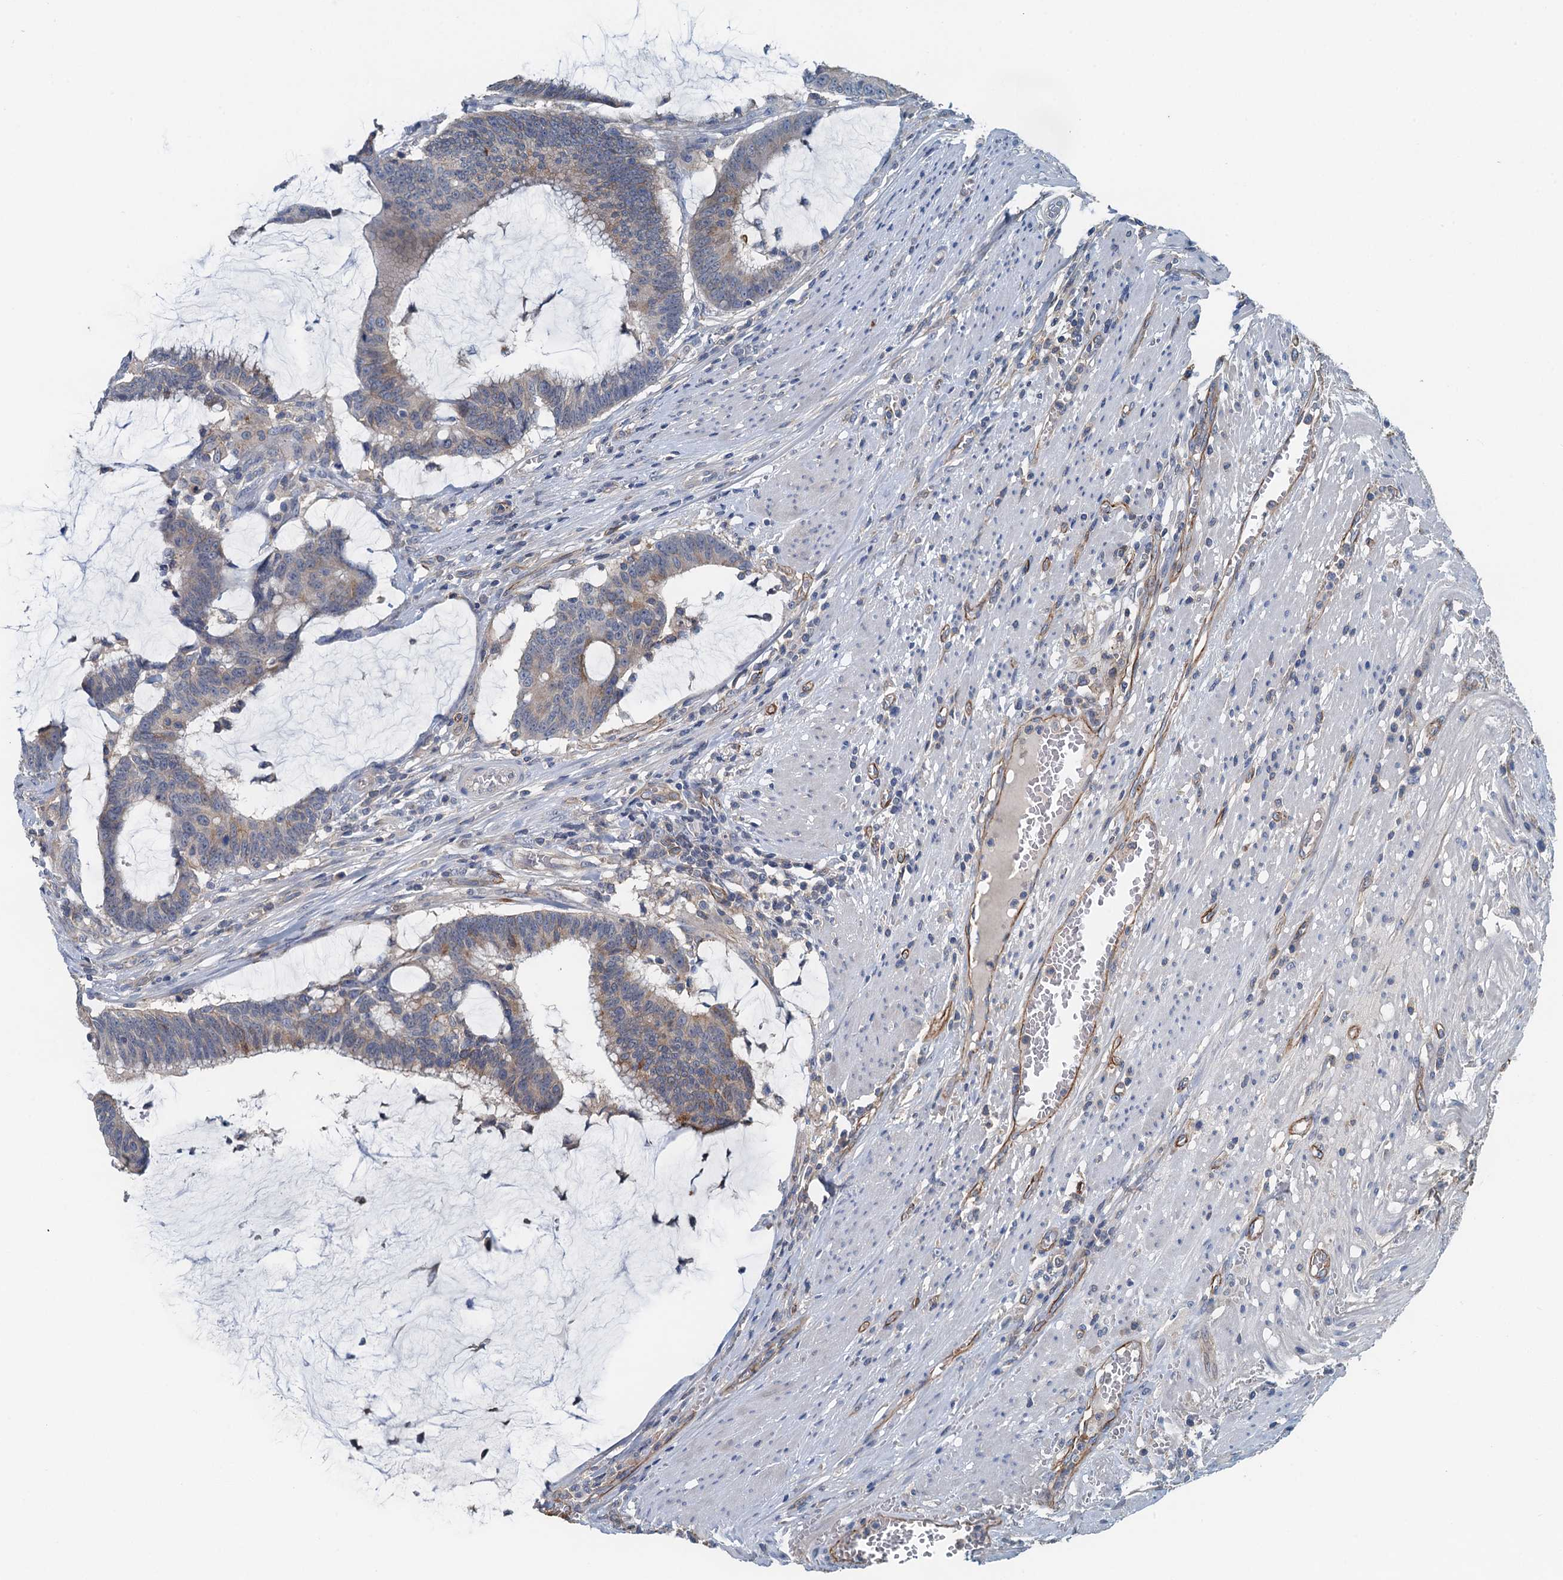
{"staining": {"intensity": "weak", "quantity": "25%-75%", "location": "cytoplasmic/membranous"}, "tissue": "colorectal cancer", "cell_type": "Tumor cells", "image_type": "cancer", "snomed": [{"axis": "morphology", "description": "Adenocarcinoma, NOS"}, {"axis": "topography", "description": "Rectum"}], "caption": "Colorectal adenocarcinoma stained with a protein marker exhibits weak staining in tumor cells.", "gene": "THAP10", "patient": {"sex": "female", "age": 77}}